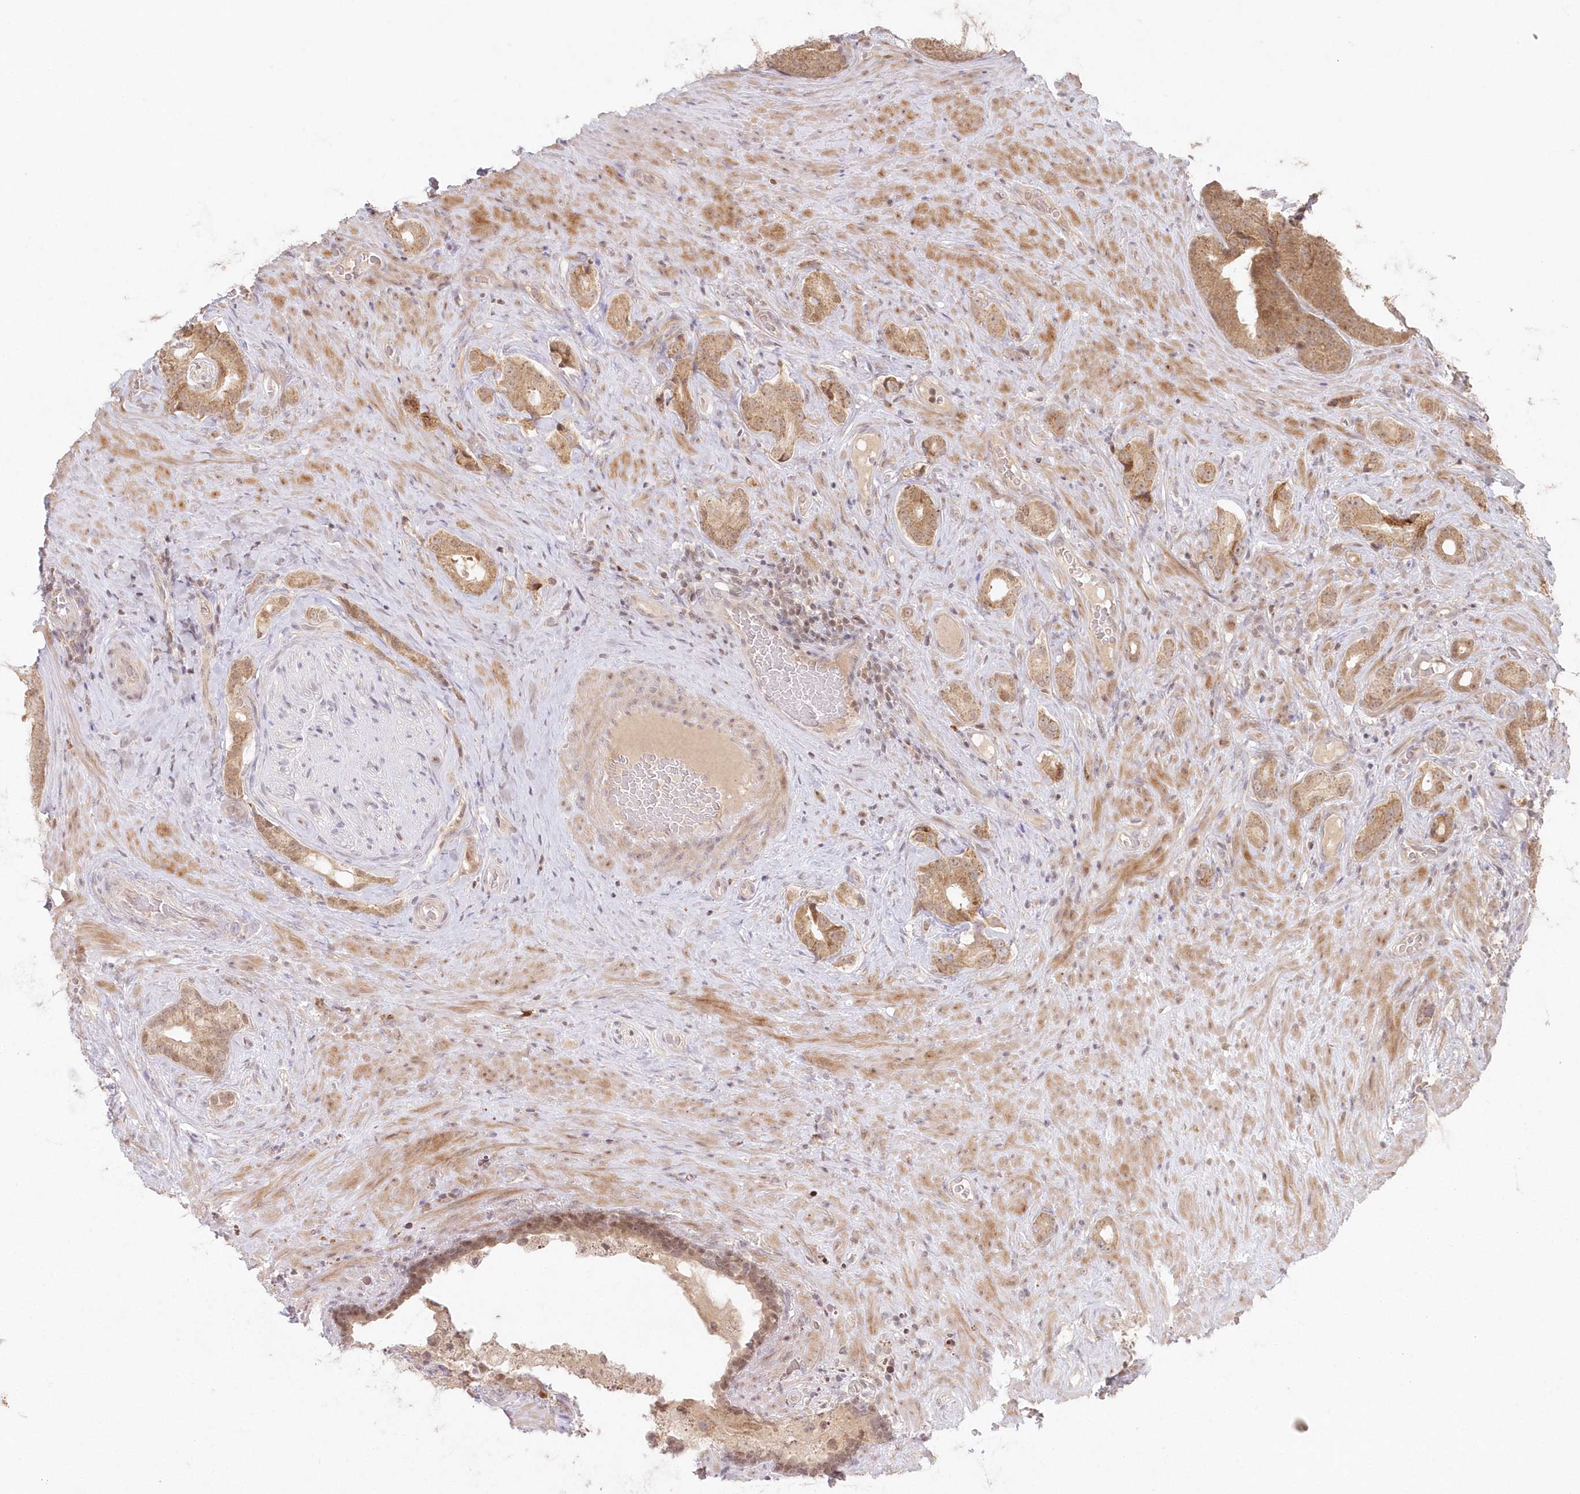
{"staining": {"intensity": "moderate", "quantity": ">75%", "location": "cytoplasmic/membranous,nuclear"}, "tissue": "prostate cancer", "cell_type": "Tumor cells", "image_type": "cancer", "snomed": [{"axis": "morphology", "description": "Adenocarcinoma, Low grade"}, {"axis": "topography", "description": "Prostate"}], "caption": "Human prostate cancer stained for a protein (brown) exhibits moderate cytoplasmic/membranous and nuclear positive expression in about >75% of tumor cells.", "gene": "ASCC1", "patient": {"sex": "male", "age": 71}}